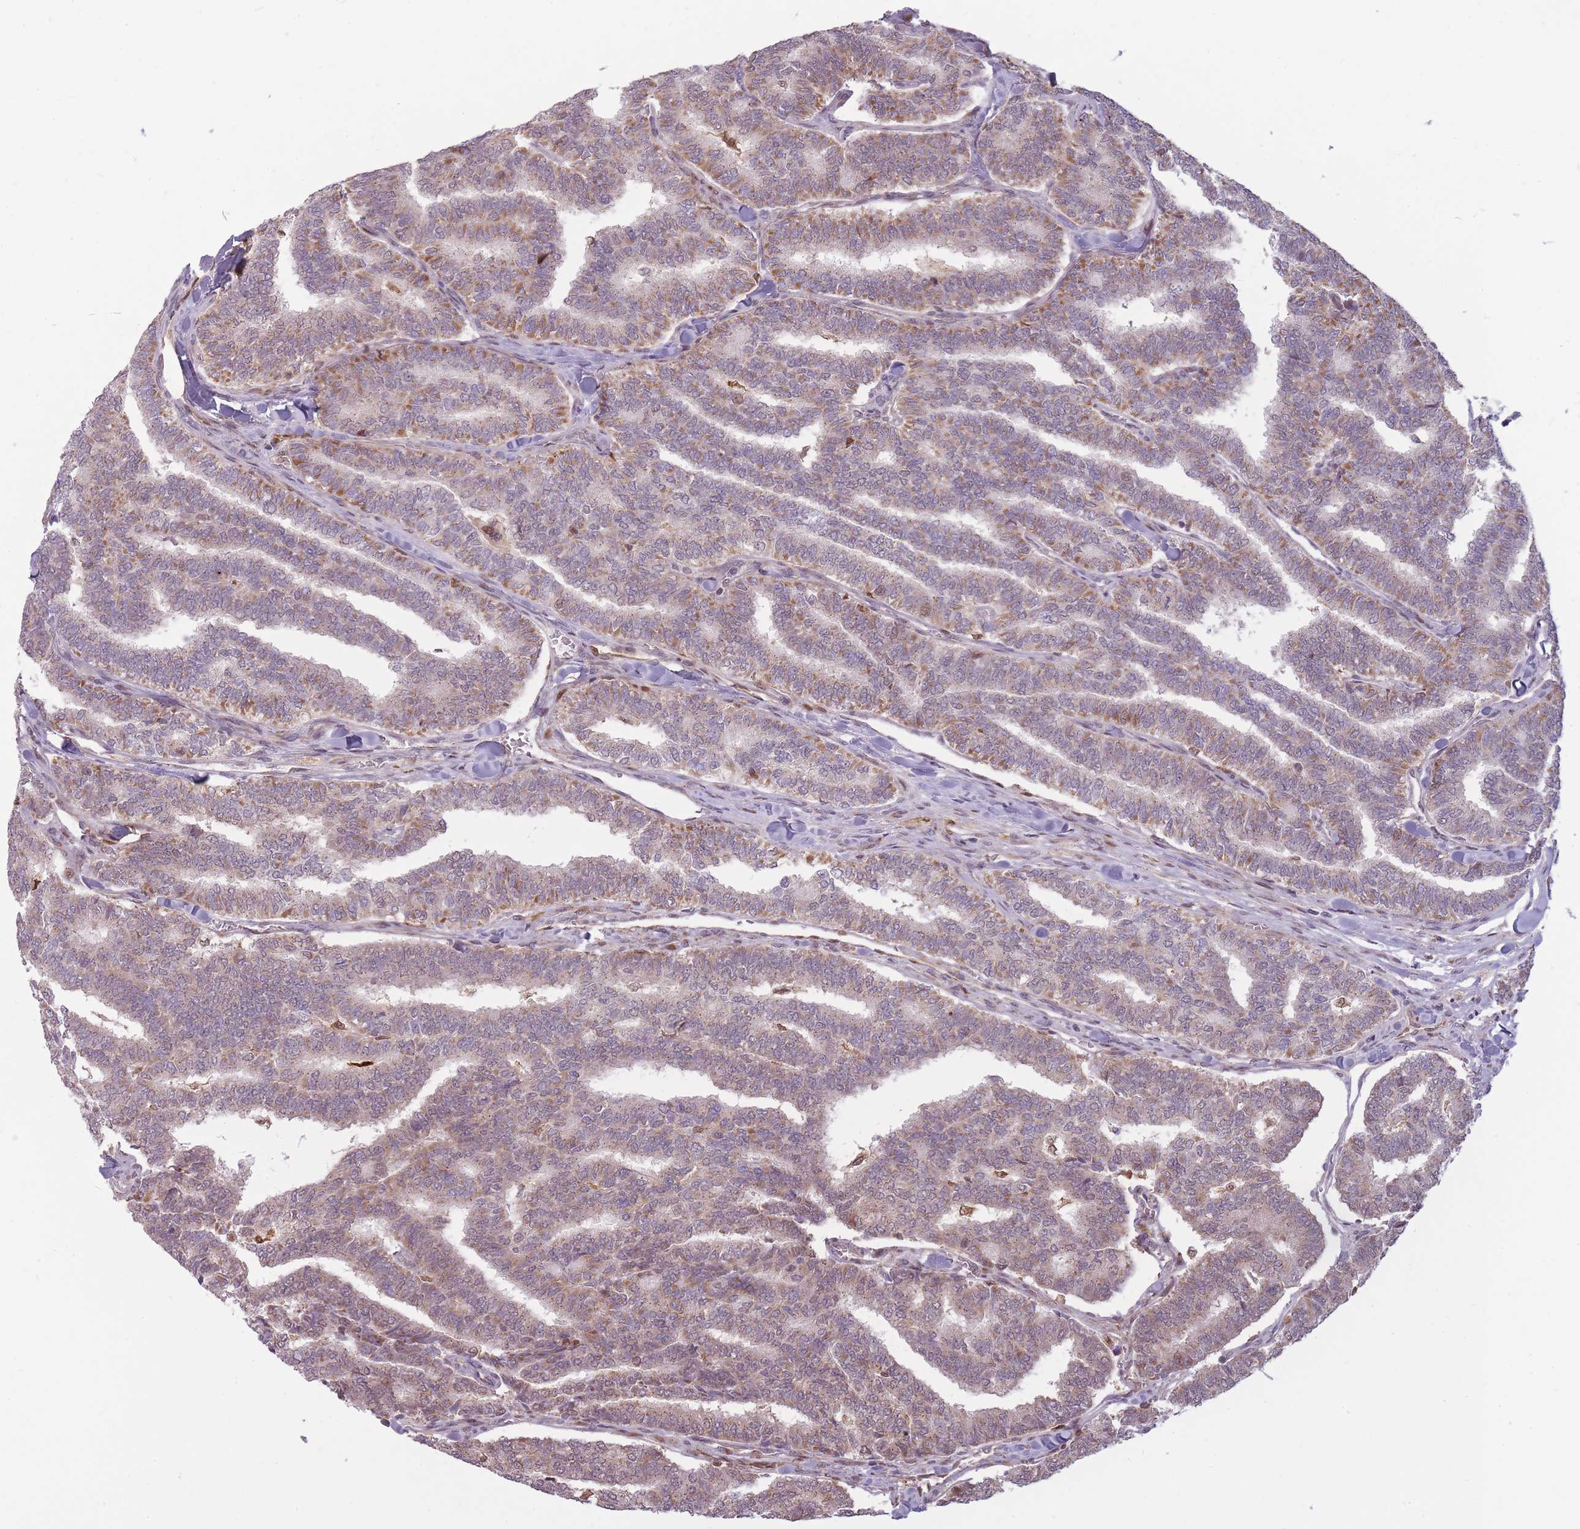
{"staining": {"intensity": "moderate", "quantity": "25%-75%", "location": "cytoplasmic/membranous"}, "tissue": "thyroid cancer", "cell_type": "Tumor cells", "image_type": "cancer", "snomed": [{"axis": "morphology", "description": "Papillary adenocarcinoma, NOS"}, {"axis": "topography", "description": "Thyroid gland"}], "caption": "Approximately 25%-75% of tumor cells in human thyroid cancer (papillary adenocarcinoma) demonstrate moderate cytoplasmic/membranous protein expression as visualized by brown immunohistochemical staining.", "gene": "LGALS9", "patient": {"sex": "female", "age": 35}}